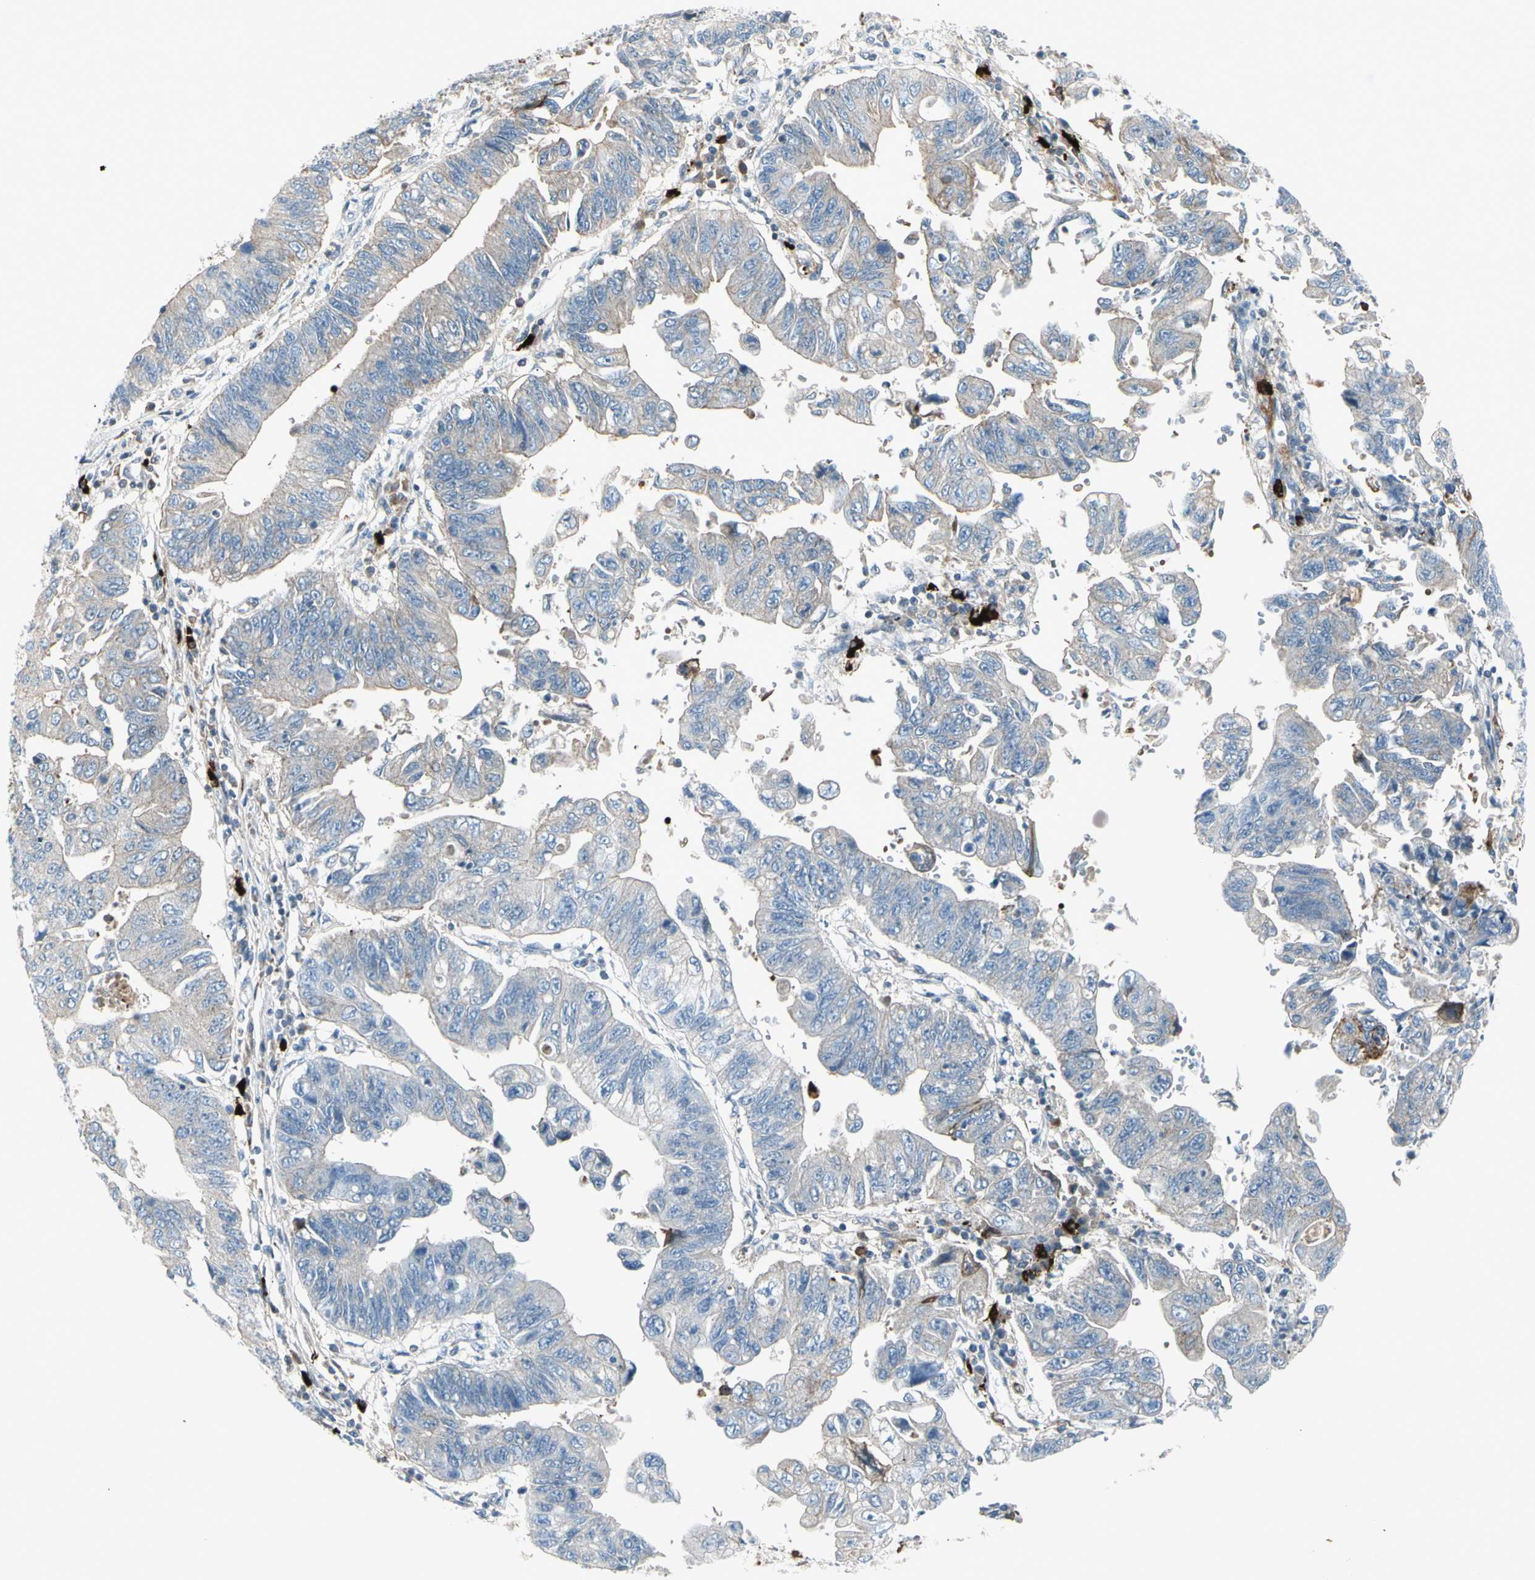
{"staining": {"intensity": "strong", "quantity": "<25%", "location": "cytoplasmic/membranous"}, "tissue": "stomach cancer", "cell_type": "Tumor cells", "image_type": "cancer", "snomed": [{"axis": "morphology", "description": "Adenocarcinoma, NOS"}, {"axis": "topography", "description": "Stomach"}], "caption": "The photomicrograph demonstrates immunohistochemical staining of stomach adenocarcinoma. There is strong cytoplasmic/membranous positivity is identified in approximately <25% of tumor cells.", "gene": "IGHG1", "patient": {"sex": "male", "age": 59}}